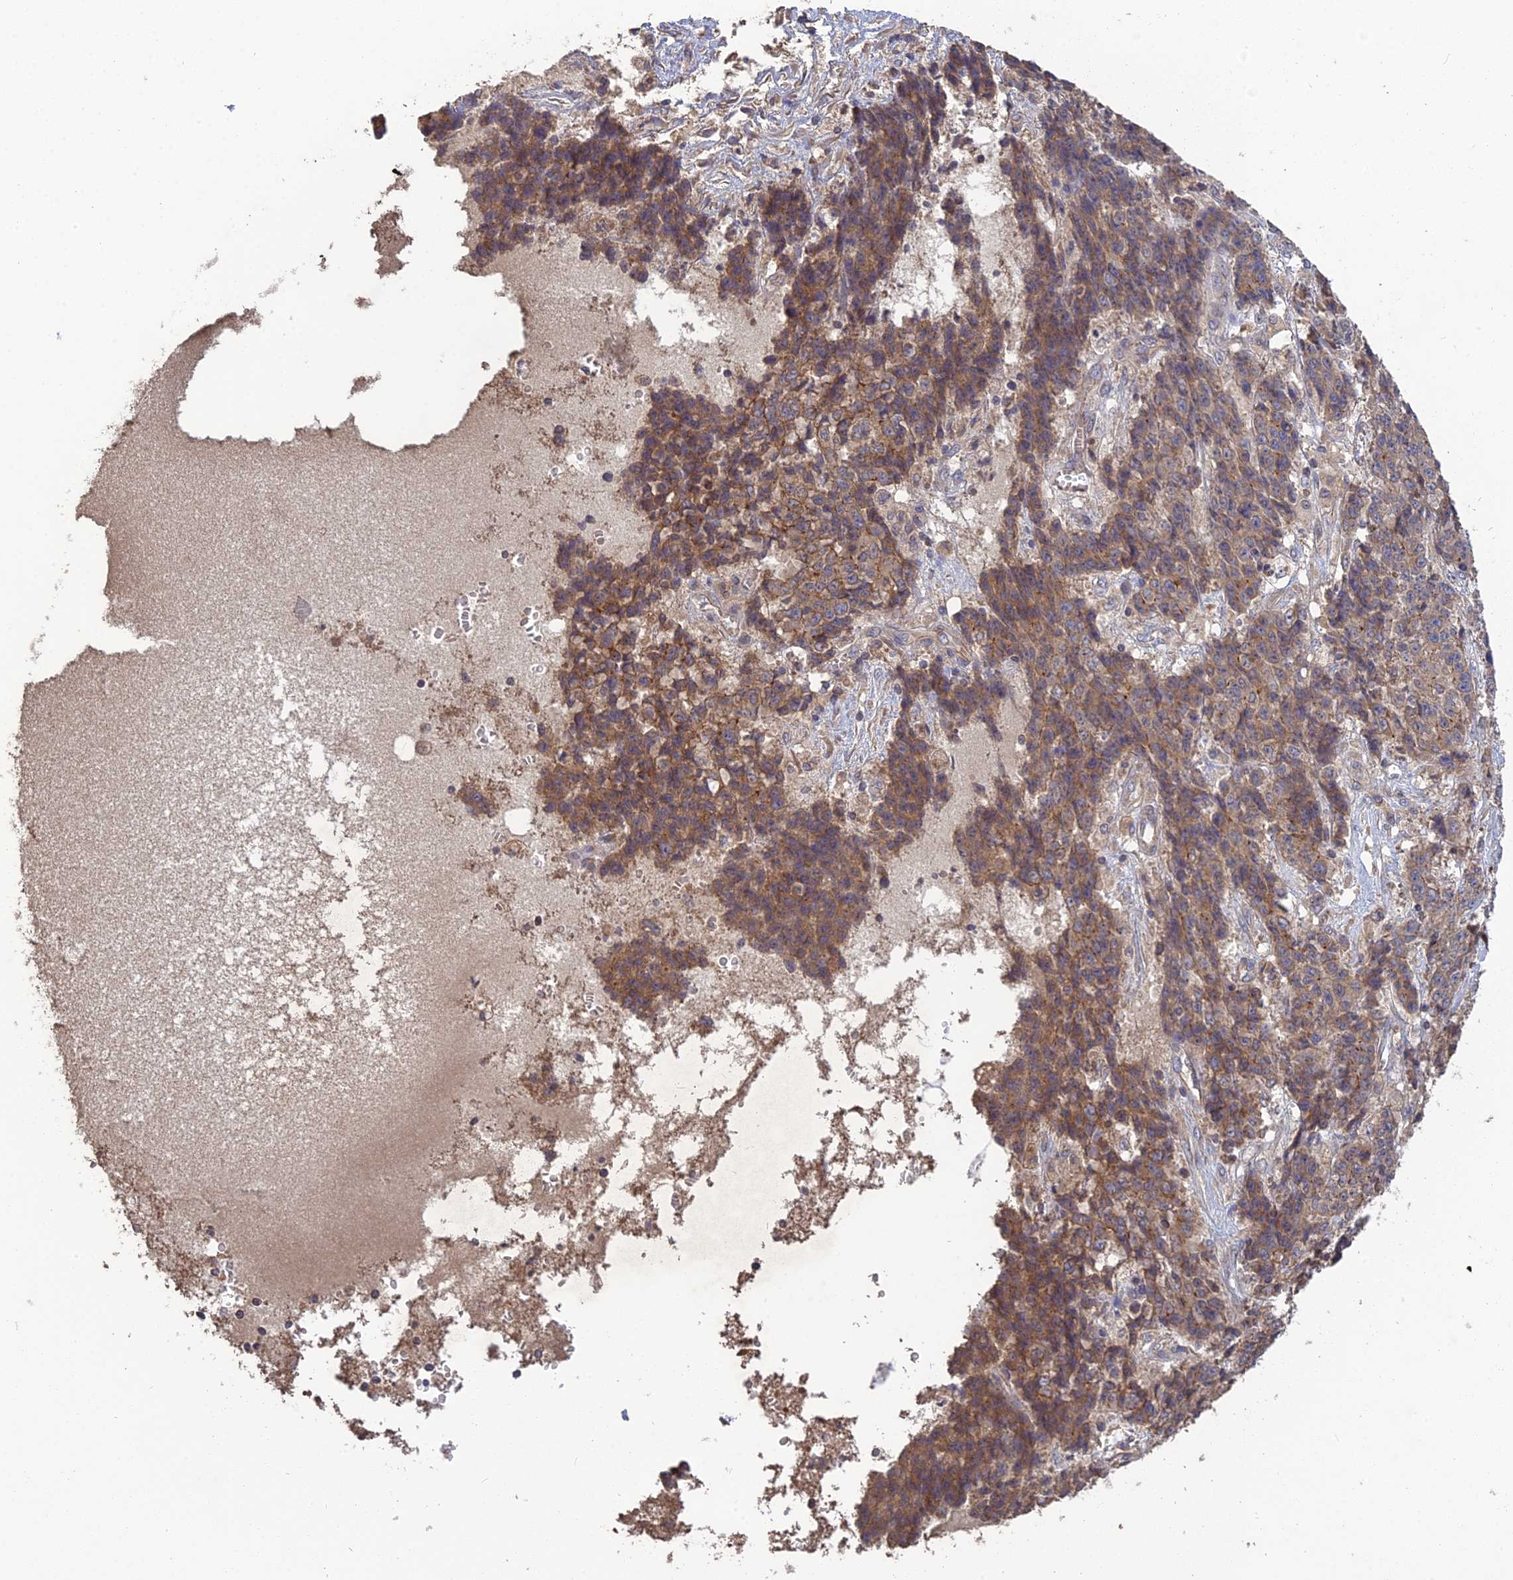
{"staining": {"intensity": "moderate", "quantity": ">75%", "location": "cytoplasmic/membranous"}, "tissue": "ovarian cancer", "cell_type": "Tumor cells", "image_type": "cancer", "snomed": [{"axis": "morphology", "description": "Carcinoma, endometroid"}, {"axis": "topography", "description": "Ovary"}], "caption": "A photomicrograph of human ovarian cancer stained for a protein demonstrates moderate cytoplasmic/membranous brown staining in tumor cells.", "gene": "ARHGAP40", "patient": {"sex": "female", "age": 42}}